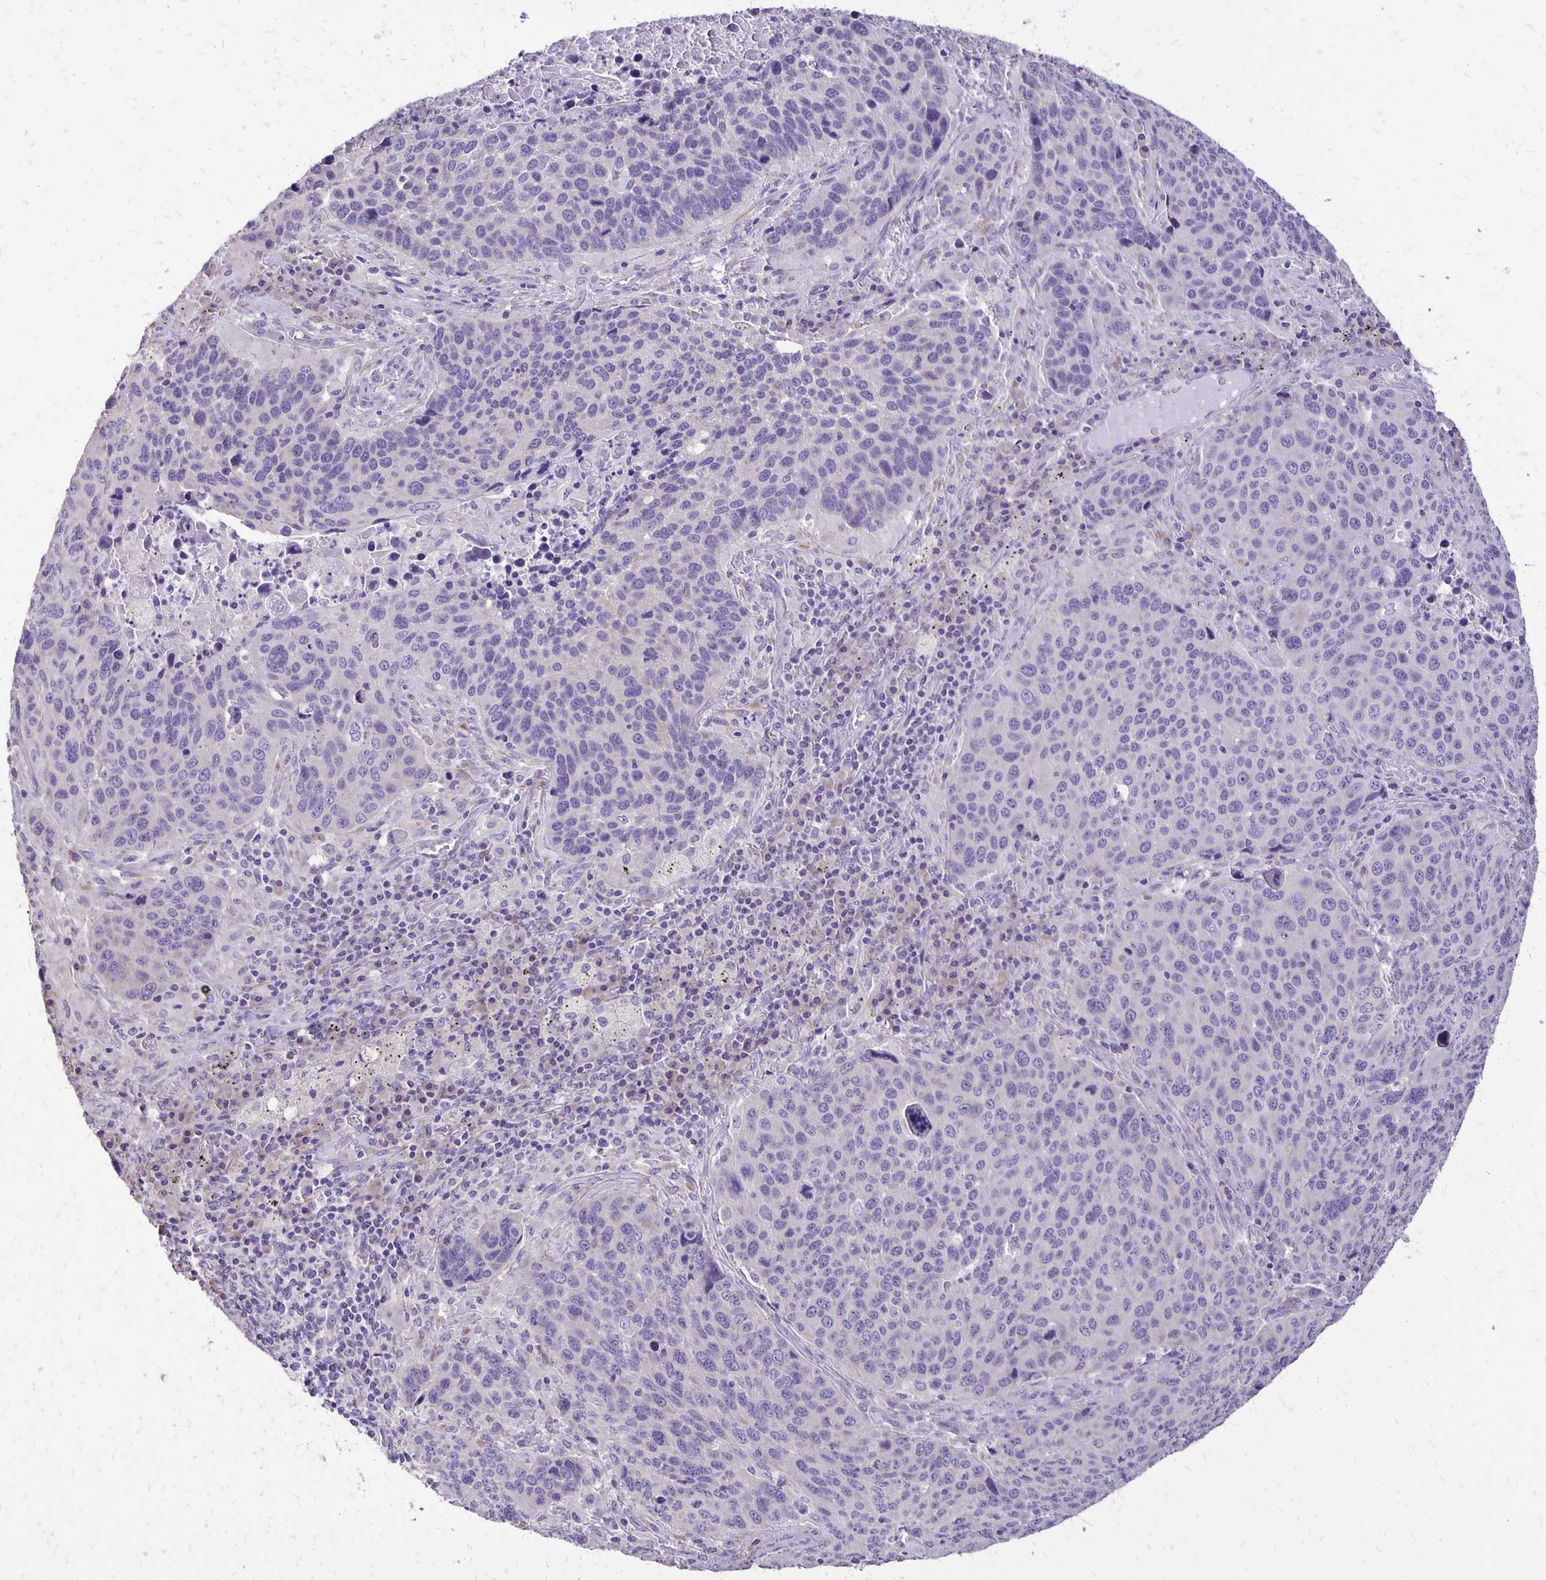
{"staining": {"intensity": "negative", "quantity": "none", "location": "none"}, "tissue": "lung cancer", "cell_type": "Tumor cells", "image_type": "cancer", "snomed": [{"axis": "morphology", "description": "Squamous cell carcinoma, NOS"}, {"axis": "topography", "description": "Lung"}], "caption": "Tumor cells are negative for protein expression in human squamous cell carcinoma (lung).", "gene": "ANKRD45", "patient": {"sex": "male", "age": 68}}